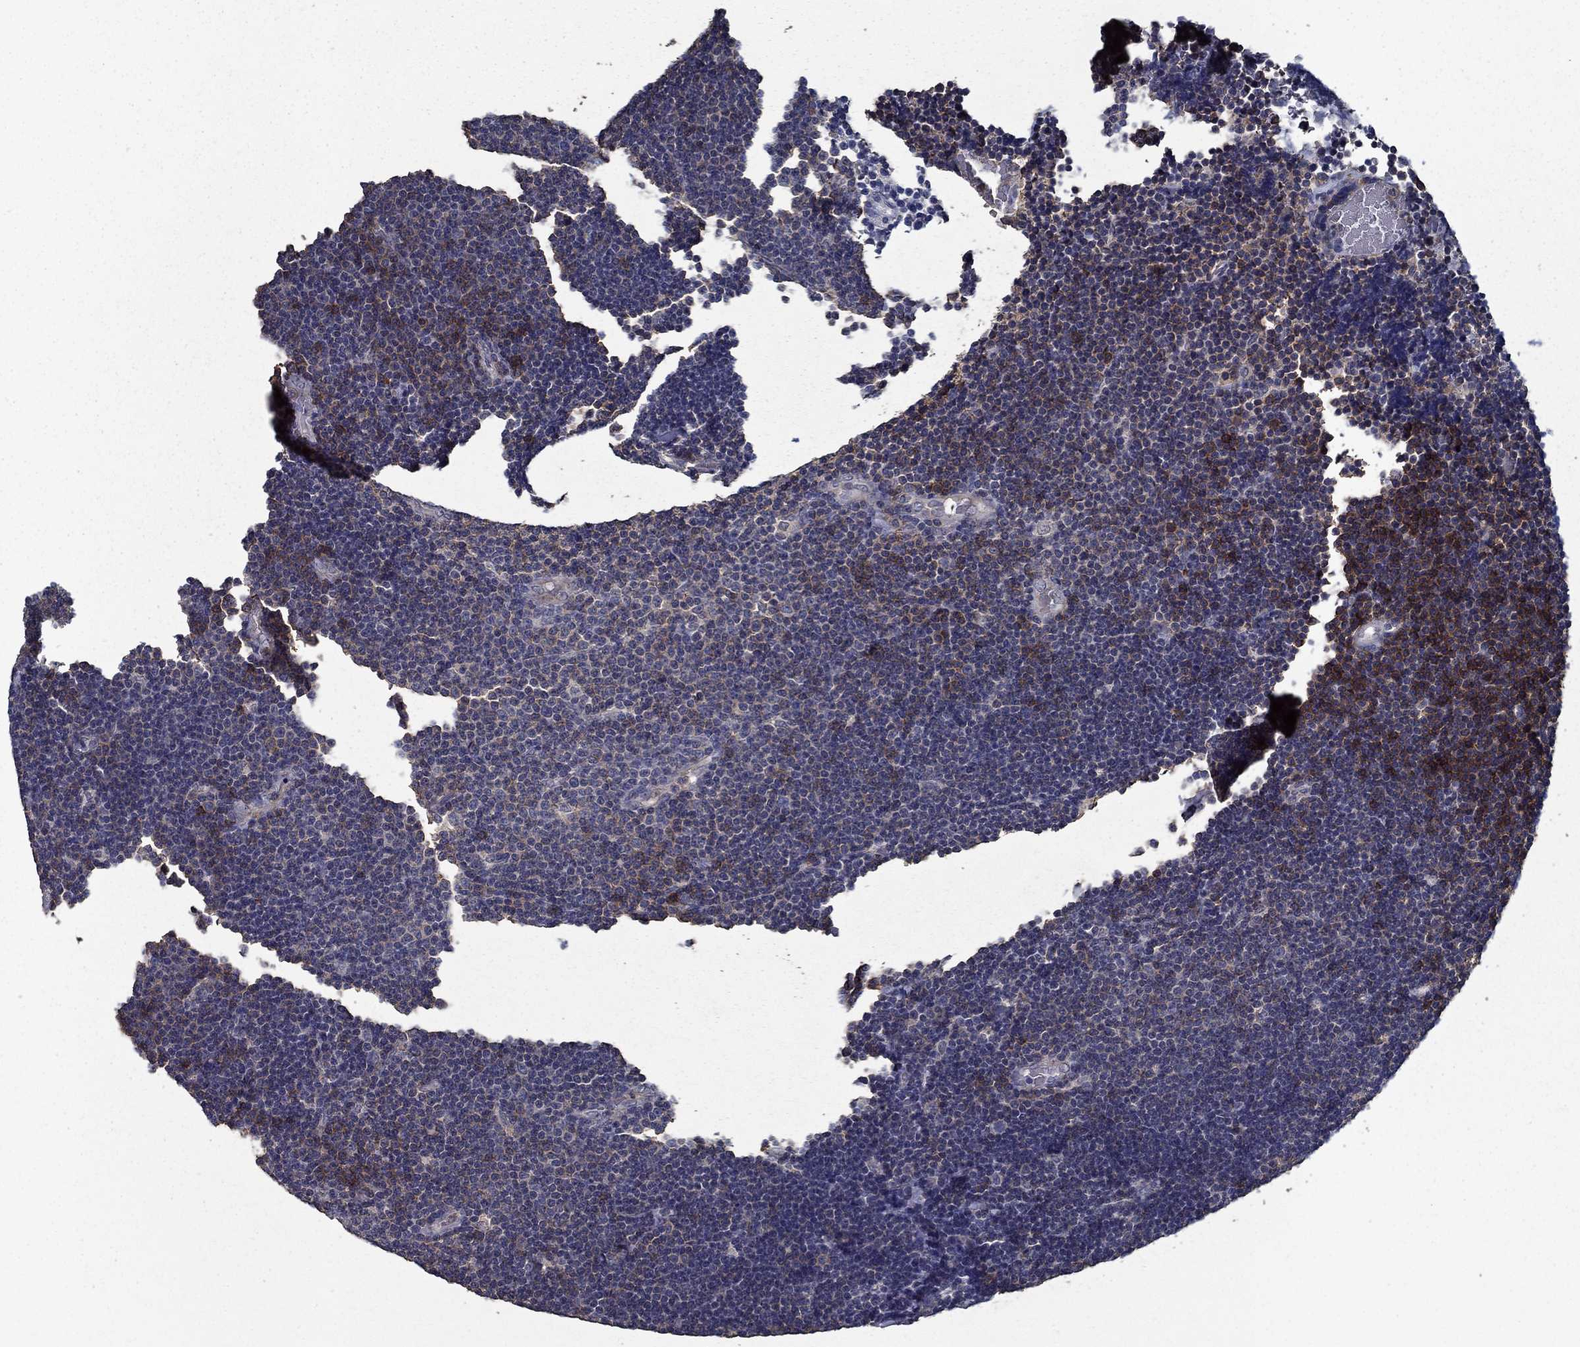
{"staining": {"intensity": "moderate", "quantity": "<25%", "location": "cytoplasmic/membranous"}, "tissue": "lymphoma", "cell_type": "Tumor cells", "image_type": "cancer", "snomed": [{"axis": "morphology", "description": "Malignant lymphoma, non-Hodgkin's type, Low grade"}, {"axis": "topography", "description": "Brain"}], "caption": "Immunohistochemical staining of human malignant lymphoma, non-Hodgkin's type (low-grade) reveals low levels of moderate cytoplasmic/membranous expression in approximately <25% of tumor cells. (Brightfield microscopy of DAB IHC at high magnification).", "gene": "SLC44A1", "patient": {"sex": "female", "age": 66}}